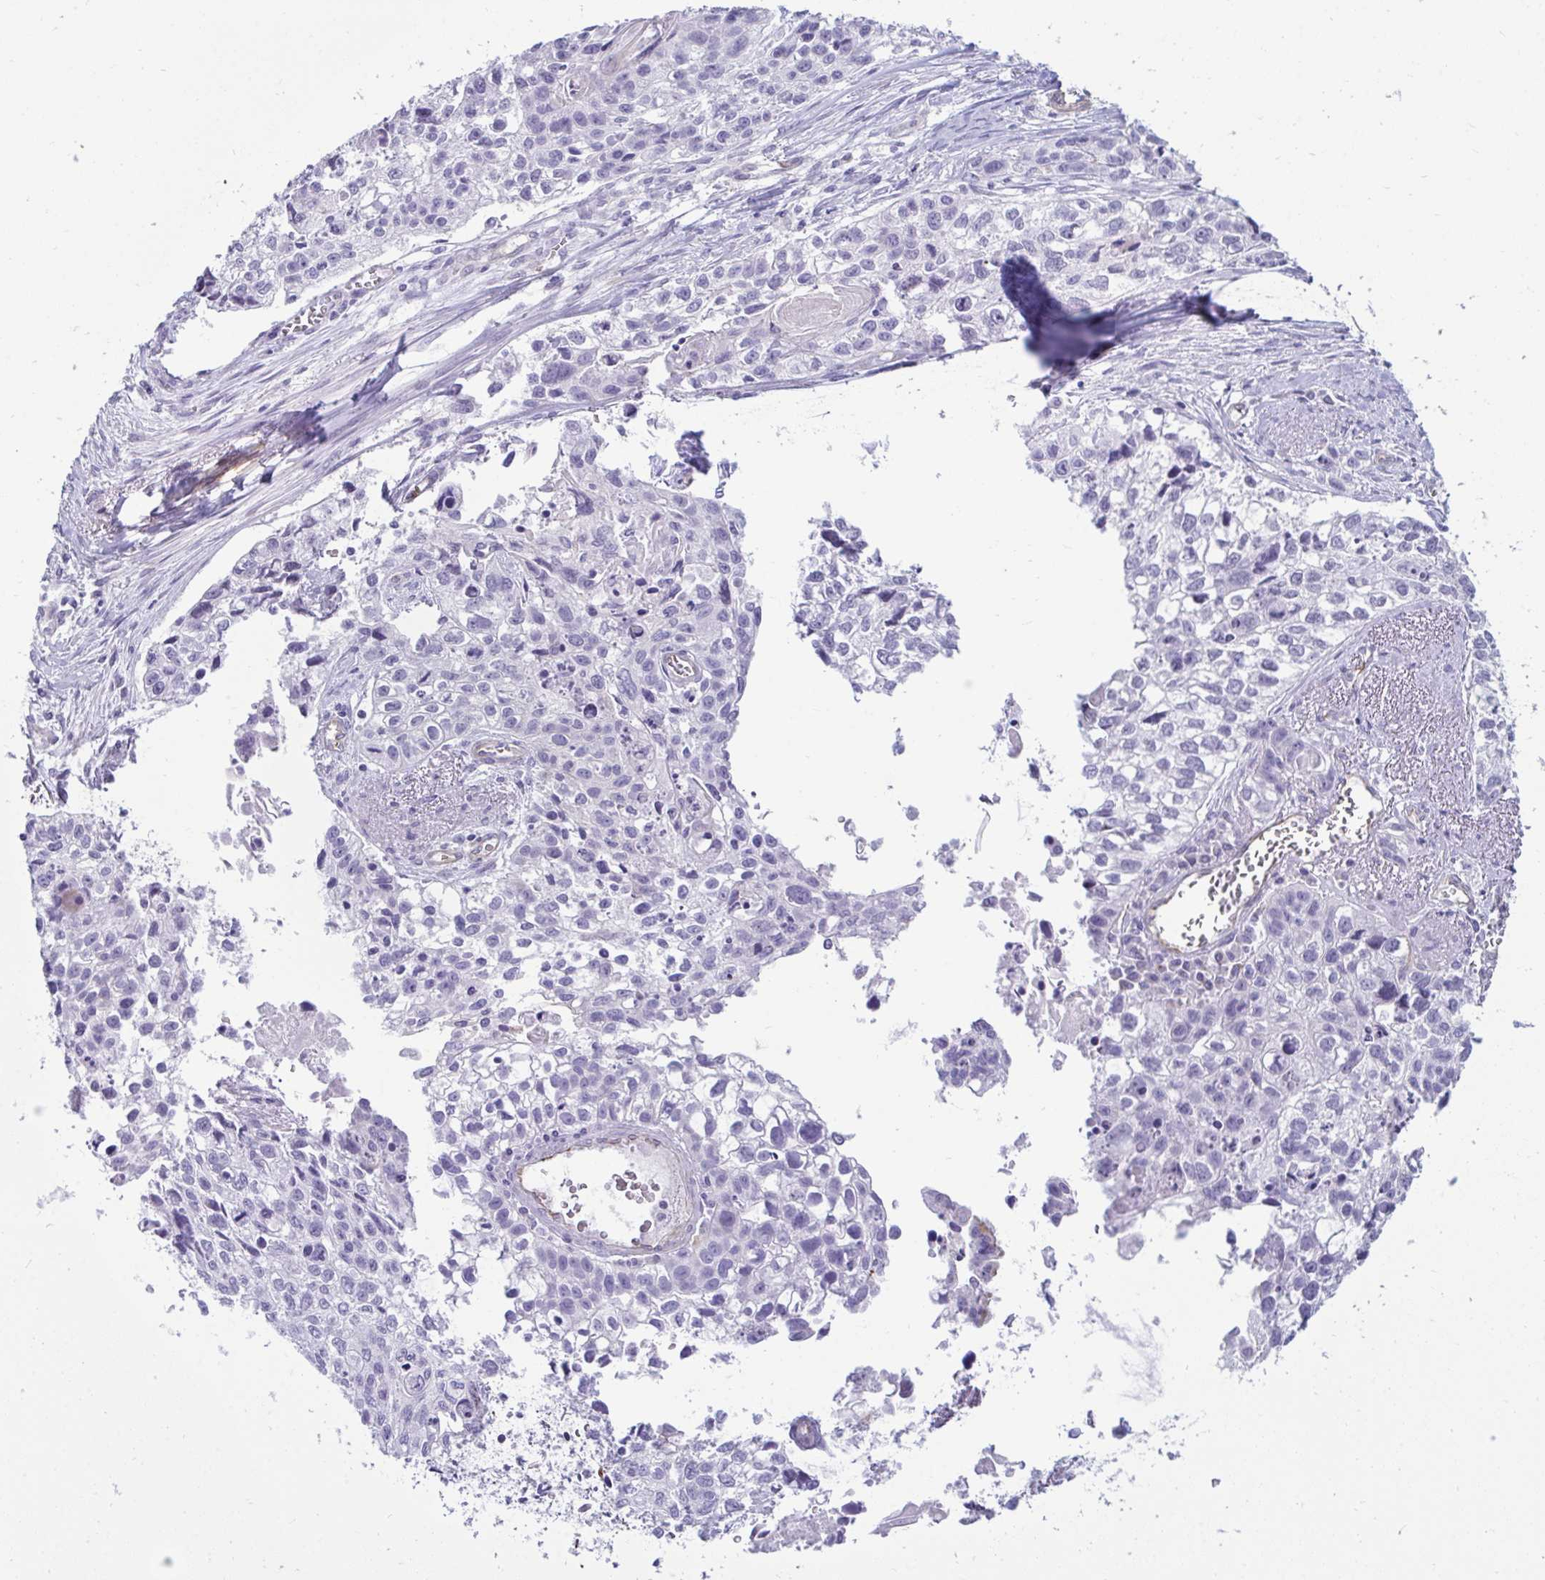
{"staining": {"intensity": "negative", "quantity": "none", "location": "none"}, "tissue": "lung cancer", "cell_type": "Tumor cells", "image_type": "cancer", "snomed": [{"axis": "morphology", "description": "Squamous cell carcinoma, NOS"}, {"axis": "topography", "description": "Lung"}], "caption": "Immunohistochemistry photomicrograph of neoplastic tissue: lung cancer stained with DAB (3,3'-diaminobenzidine) demonstrates no significant protein positivity in tumor cells.", "gene": "UBL3", "patient": {"sex": "male", "age": 74}}